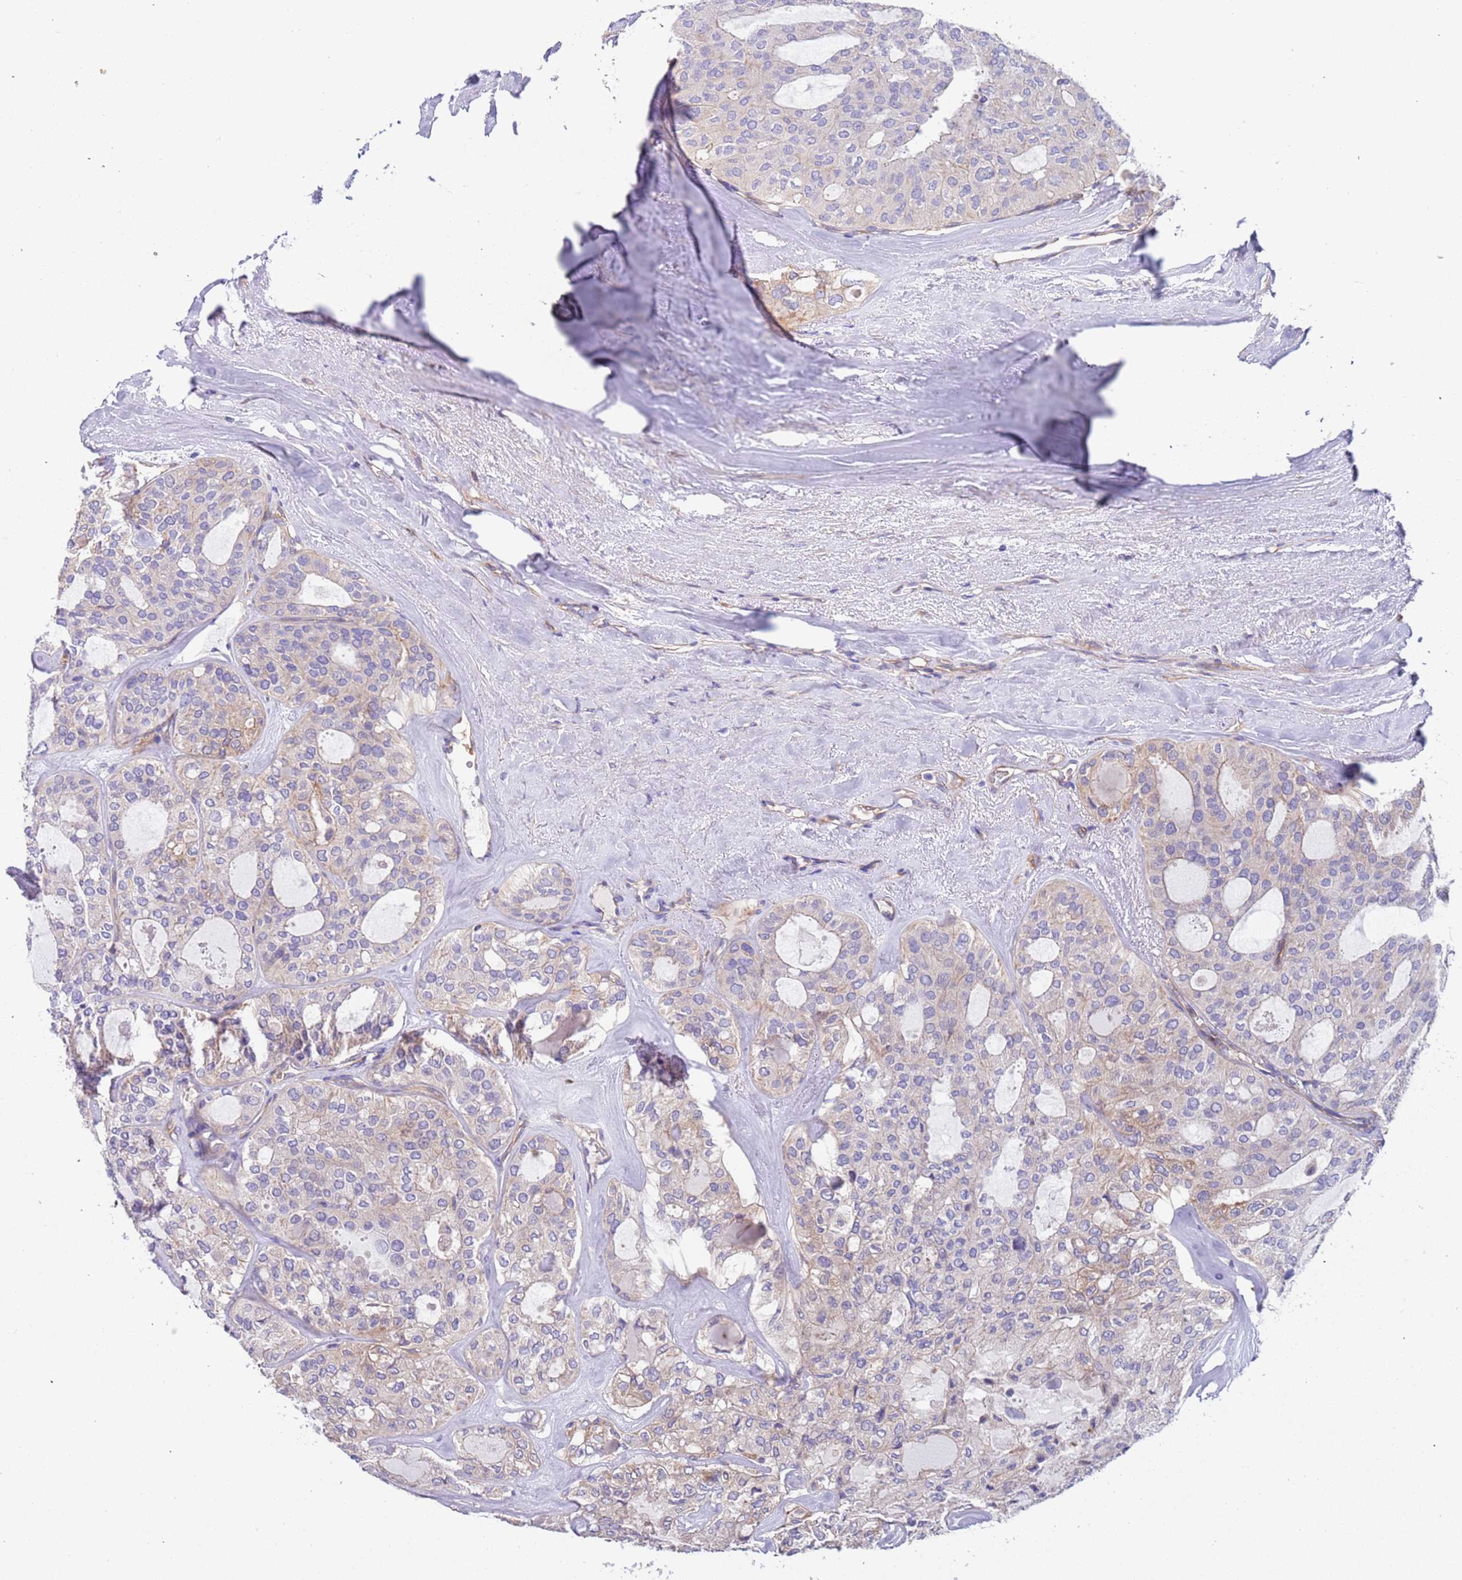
{"staining": {"intensity": "weak", "quantity": "<25%", "location": "cytoplasmic/membranous"}, "tissue": "thyroid cancer", "cell_type": "Tumor cells", "image_type": "cancer", "snomed": [{"axis": "morphology", "description": "Follicular adenoma carcinoma, NOS"}, {"axis": "topography", "description": "Thyroid gland"}], "caption": "Protein analysis of thyroid follicular adenoma carcinoma displays no significant staining in tumor cells.", "gene": "LAMB4", "patient": {"sex": "male", "age": 75}}